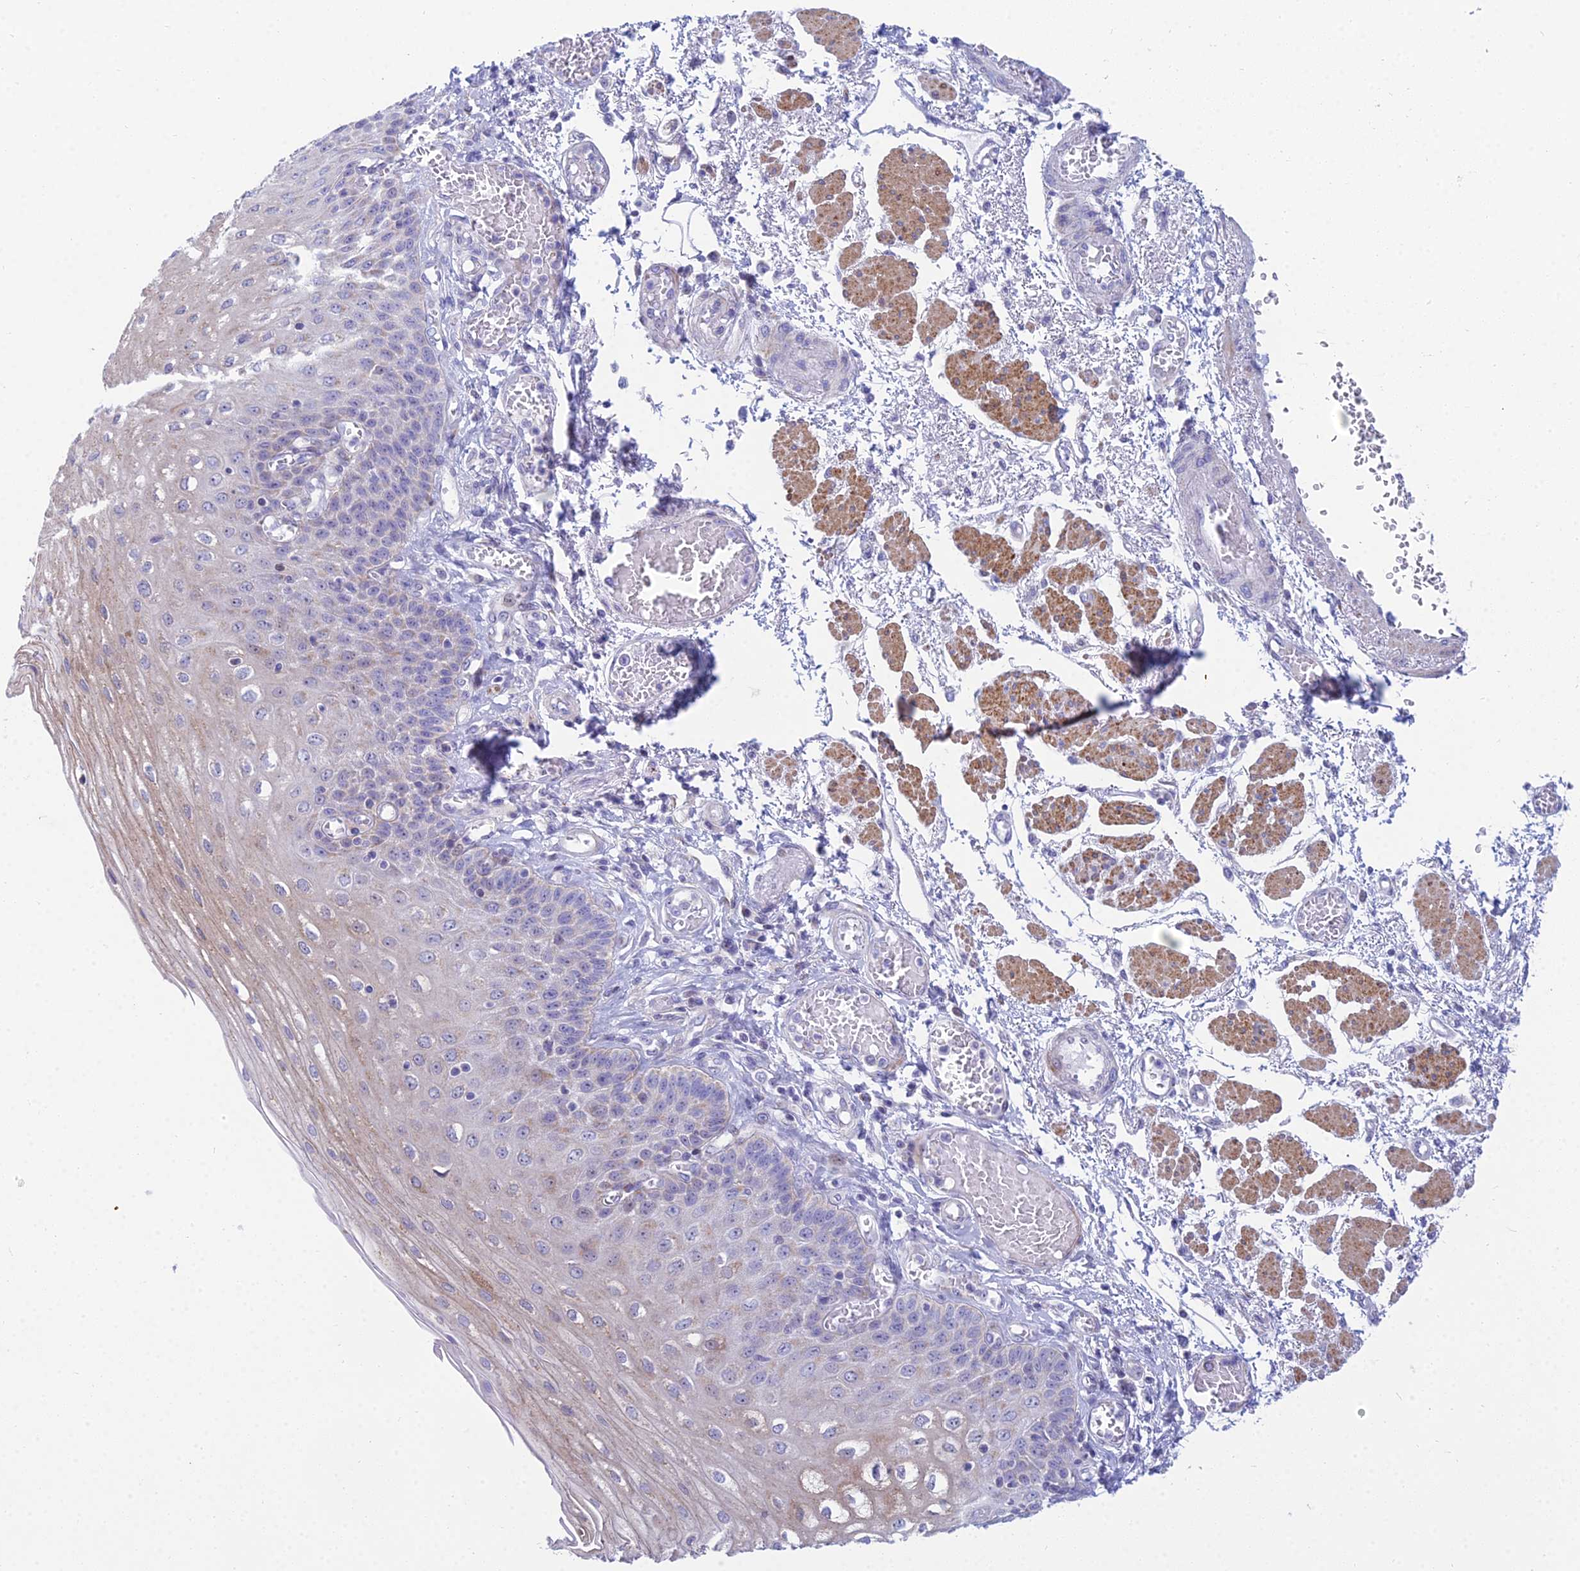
{"staining": {"intensity": "weak", "quantity": "<25%", "location": "cytoplasmic/membranous"}, "tissue": "esophagus", "cell_type": "Squamous epithelial cells", "image_type": "normal", "snomed": [{"axis": "morphology", "description": "Normal tissue, NOS"}, {"axis": "topography", "description": "Esophagus"}], "caption": "Immunohistochemical staining of normal human esophagus demonstrates no significant expression in squamous epithelial cells.", "gene": "PRR13", "patient": {"sex": "male", "age": 81}}